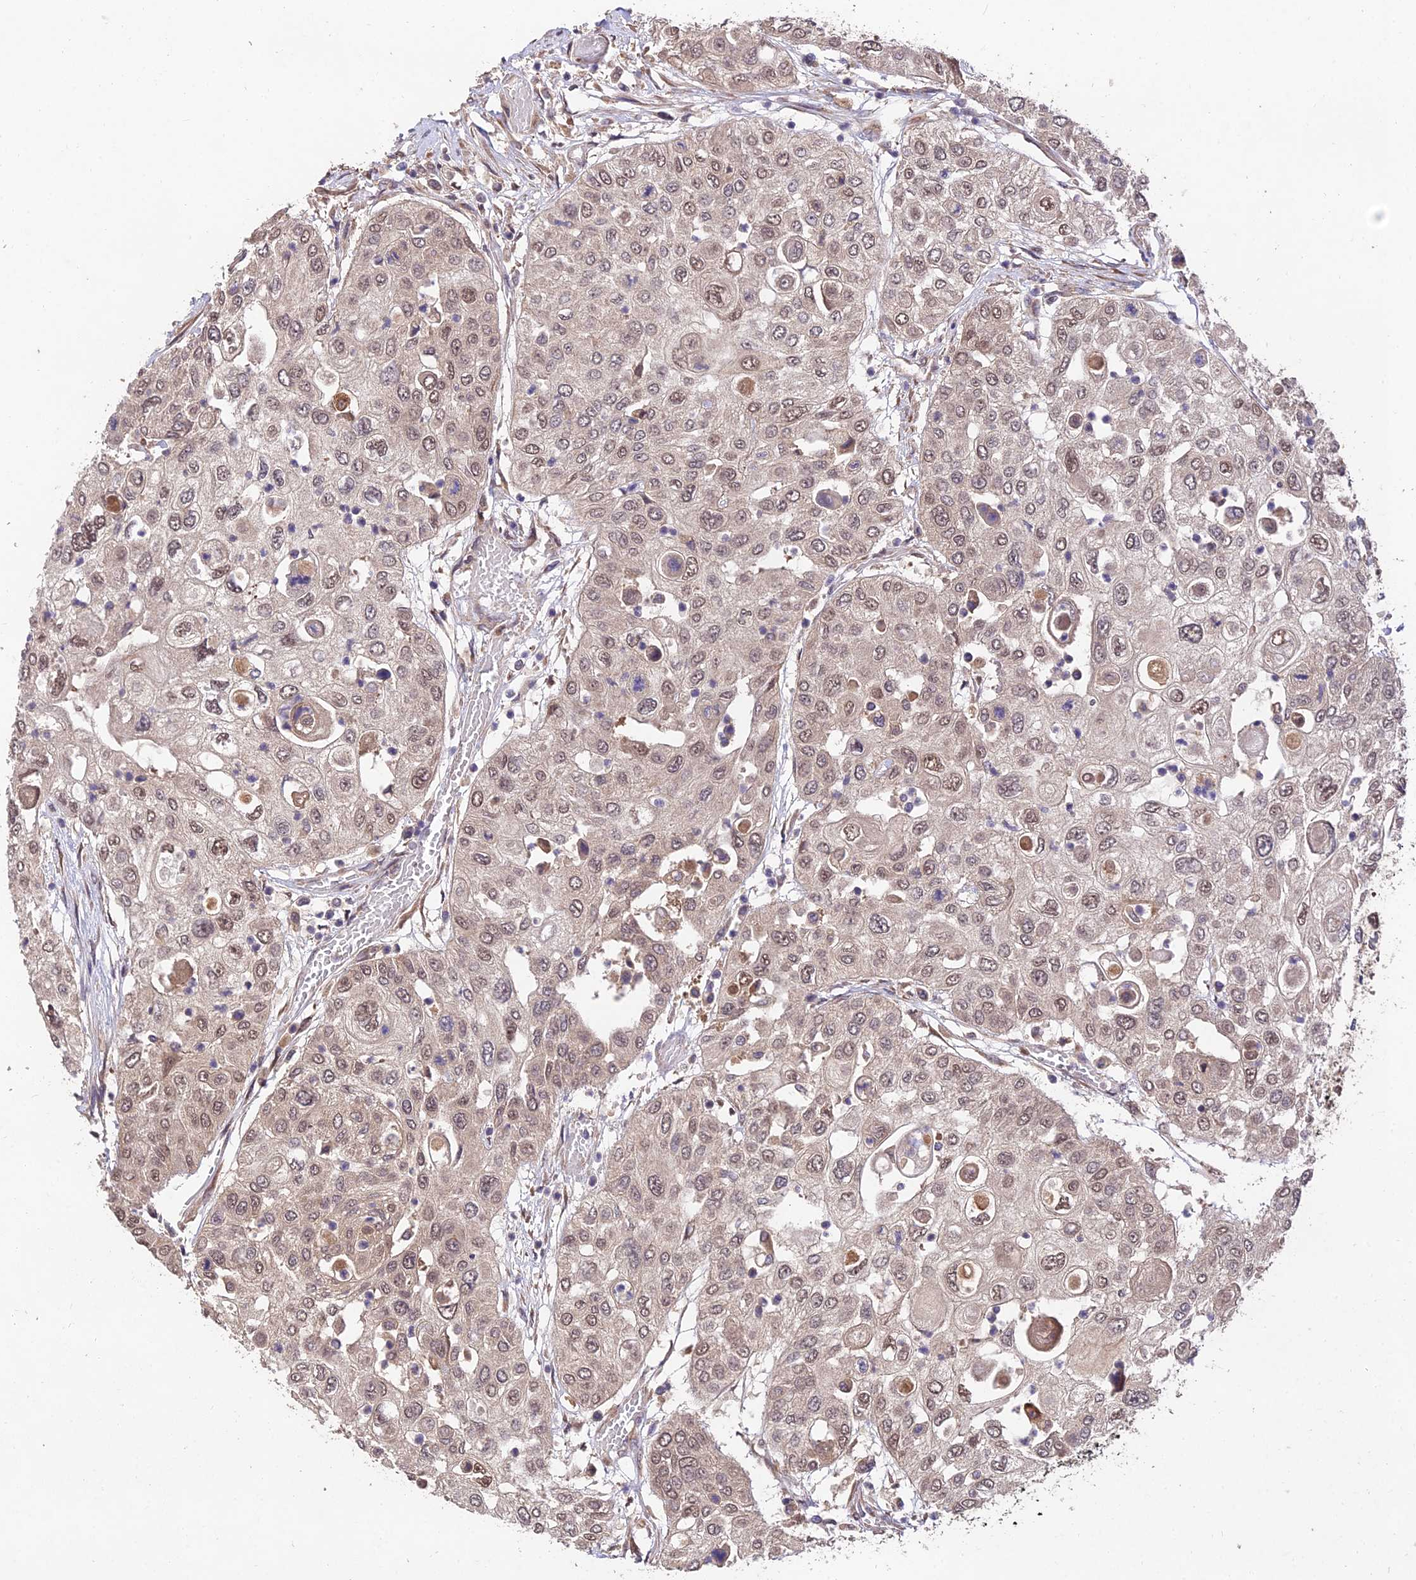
{"staining": {"intensity": "weak", "quantity": ">75%", "location": "nuclear"}, "tissue": "urothelial cancer", "cell_type": "Tumor cells", "image_type": "cancer", "snomed": [{"axis": "morphology", "description": "Urothelial carcinoma, High grade"}, {"axis": "topography", "description": "Urinary bladder"}], "caption": "Immunohistochemistry (IHC) histopathology image of high-grade urothelial carcinoma stained for a protein (brown), which displays low levels of weak nuclear staining in about >75% of tumor cells.", "gene": "MKKS", "patient": {"sex": "female", "age": 79}}